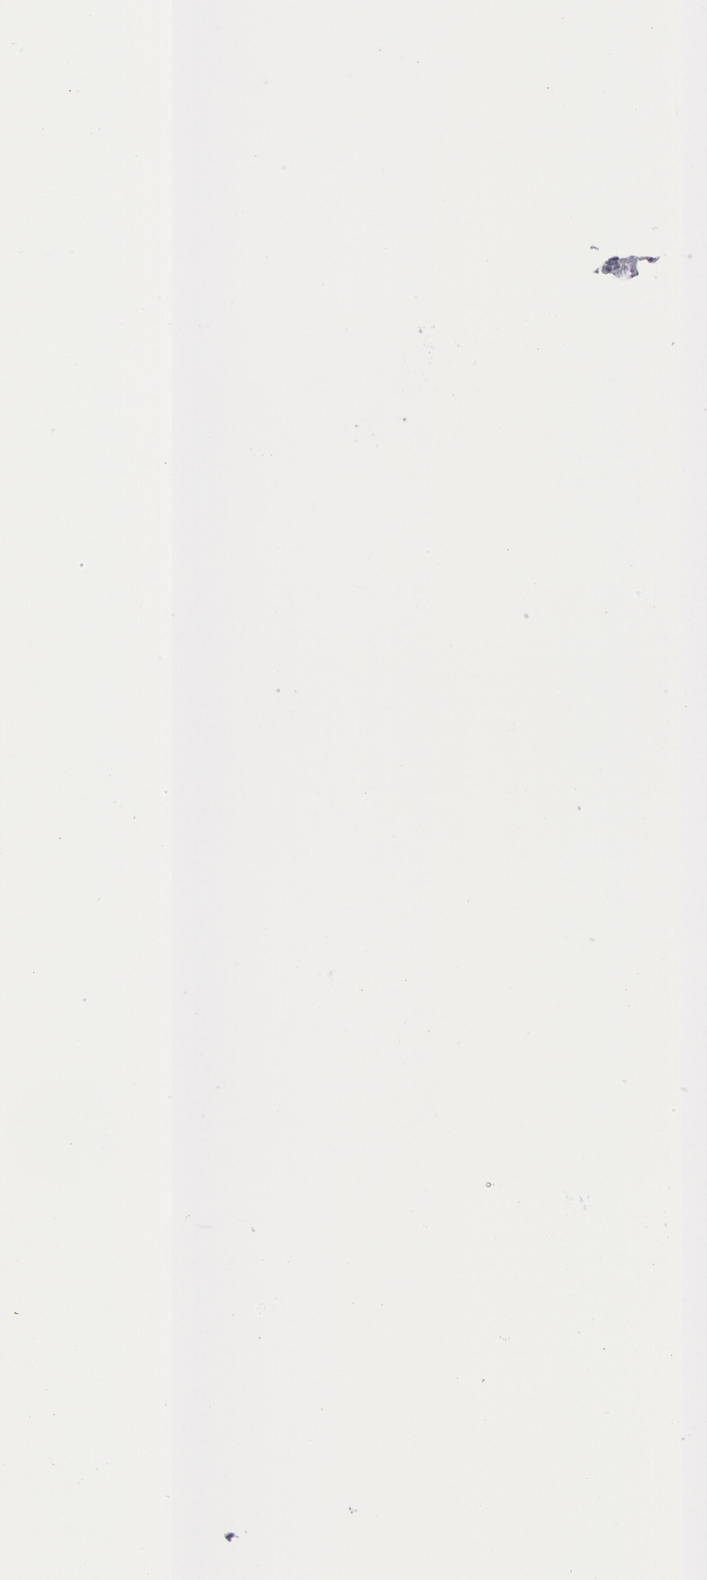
{"staining": {"intensity": "negative", "quantity": "none", "location": "none"}, "tissue": "ovarian cancer", "cell_type": "Tumor cells", "image_type": "cancer", "snomed": [{"axis": "morphology", "description": "Carcinoma, endometroid"}, {"axis": "topography", "description": "Ovary"}], "caption": "Tumor cells show no significant protein staining in ovarian cancer (endometroid carcinoma).", "gene": "FHL1", "patient": {"sex": "female", "age": 52}}